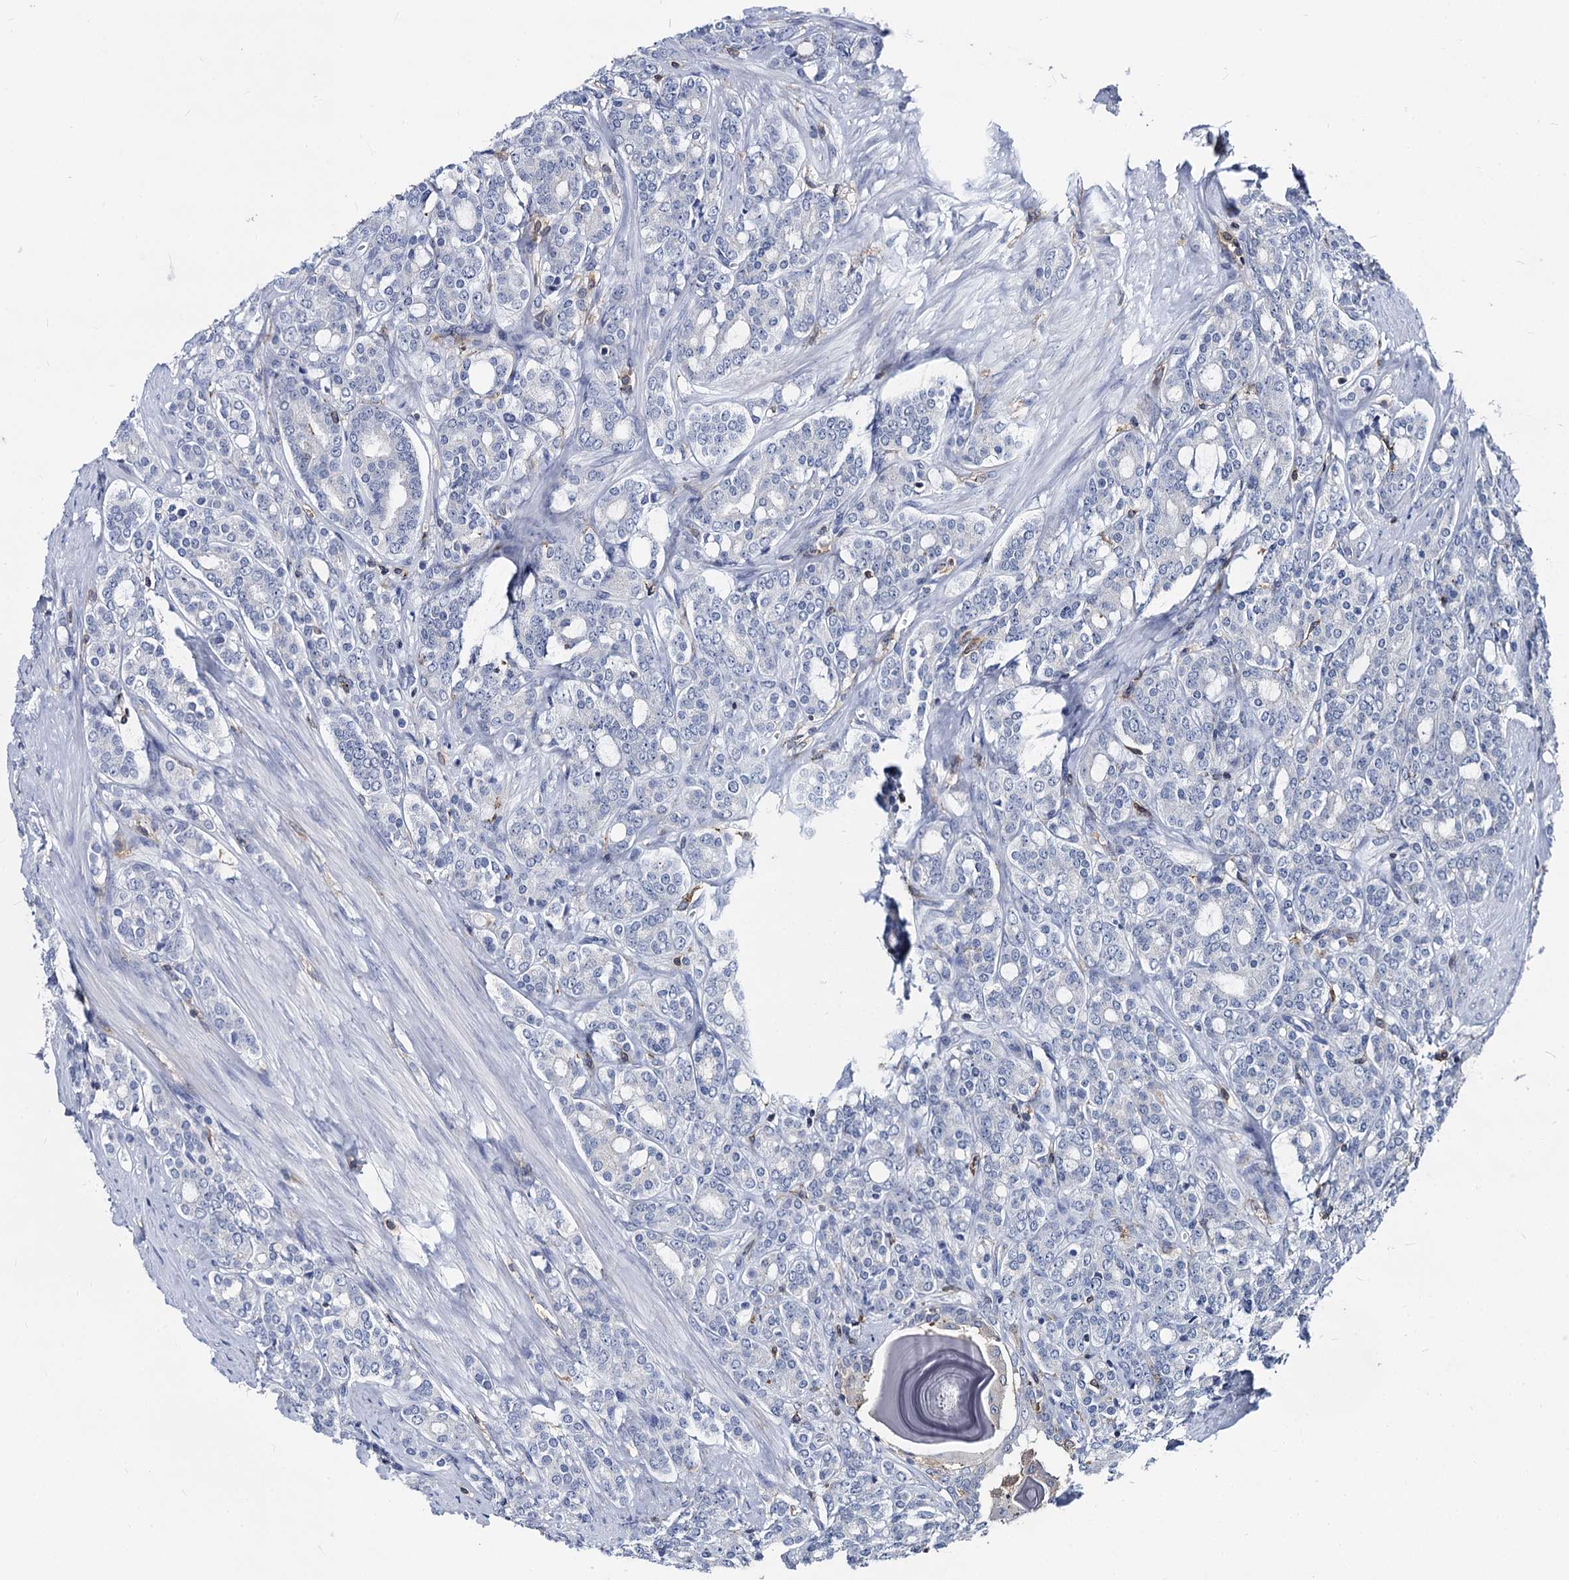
{"staining": {"intensity": "negative", "quantity": "none", "location": "none"}, "tissue": "prostate cancer", "cell_type": "Tumor cells", "image_type": "cancer", "snomed": [{"axis": "morphology", "description": "Adenocarcinoma, High grade"}, {"axis": "topography", "description": "Prostate"}], "caption": "An immunohistochemistry (IHC) image of prostate cancer is shown. There is no staining in tumor cells of prostate cancer.", "gene": "RHOG", "patient": {"sex": "male", "age": 62}}